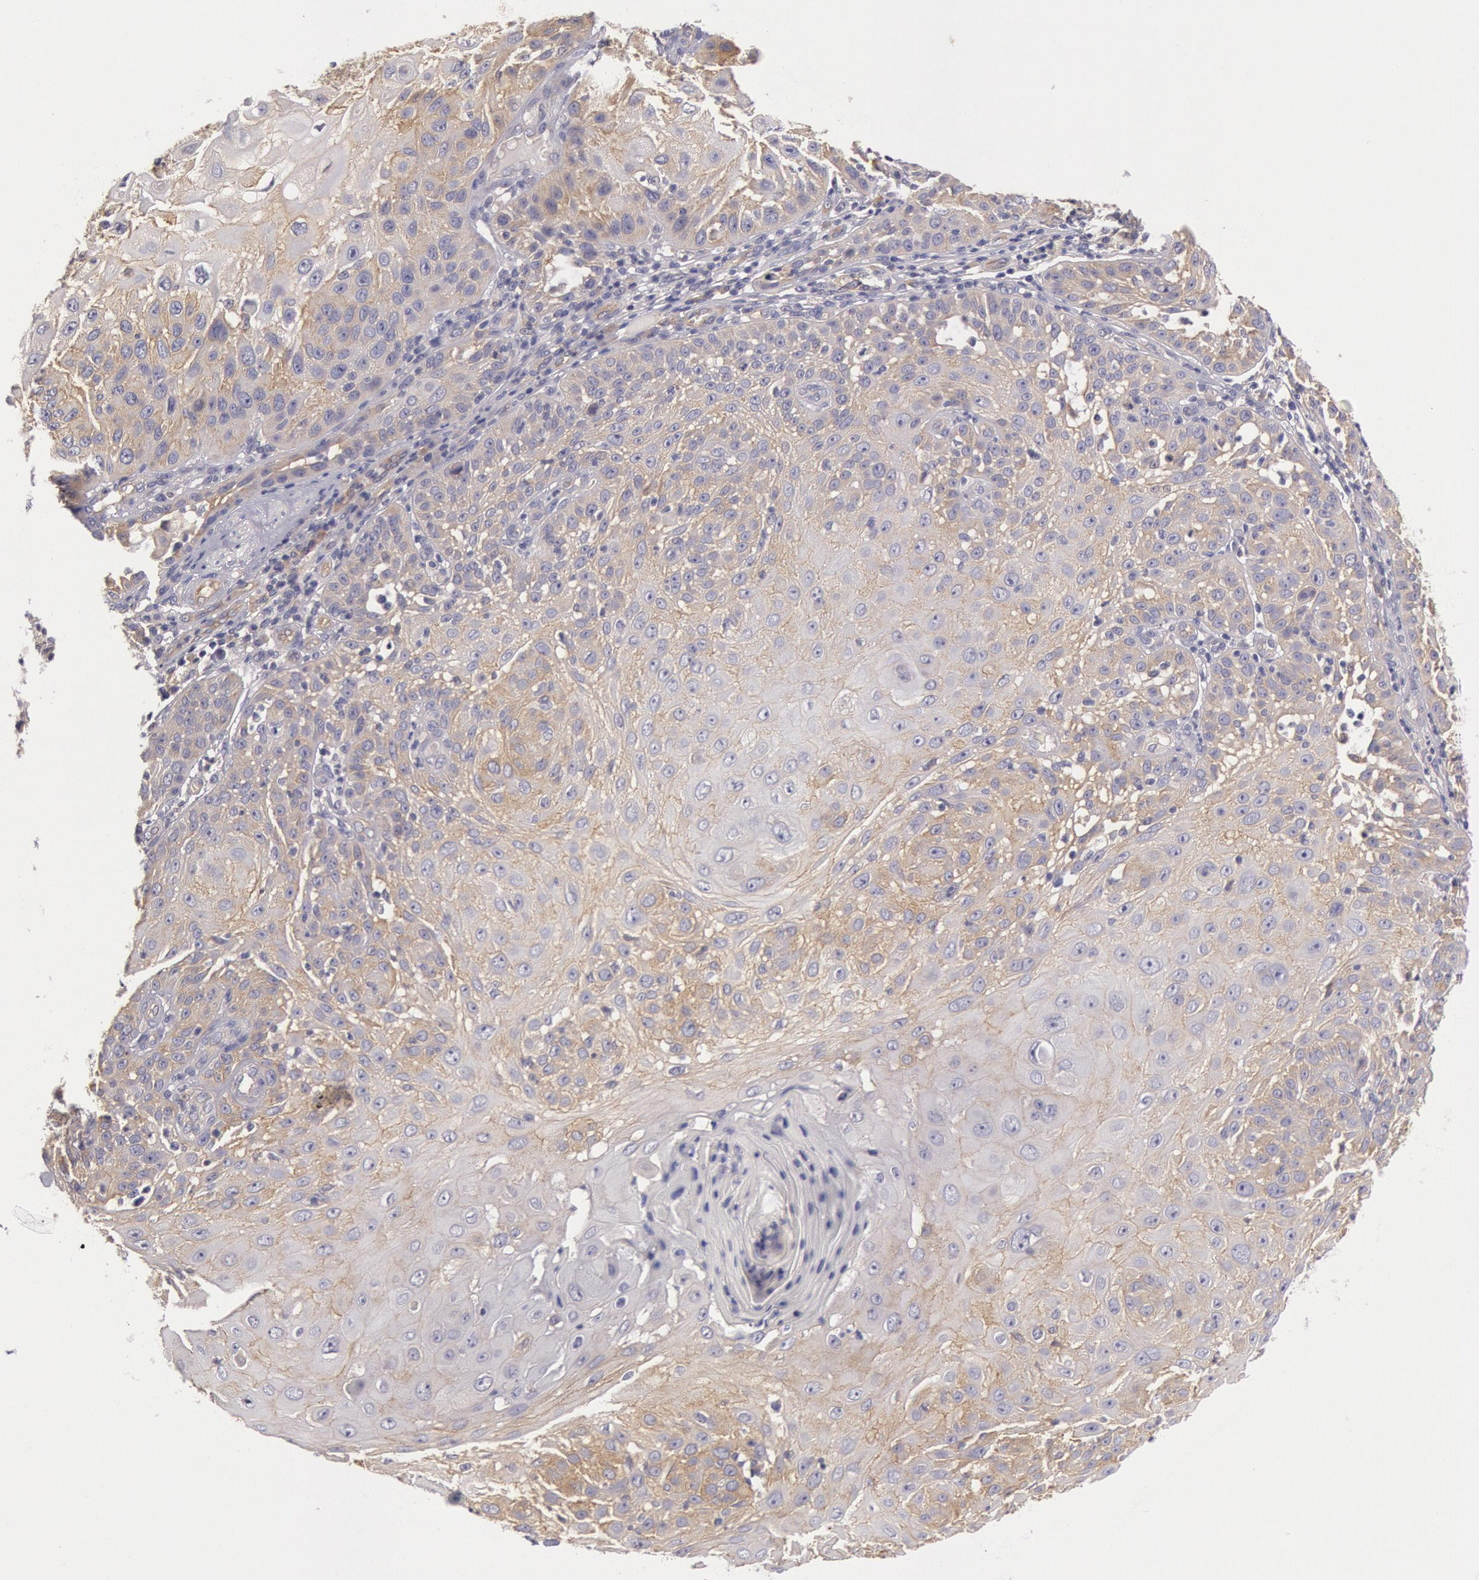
{"staining": {"intensity": "weak", "quantity": ">75%", "location": "cytoplasmic/membranous"}, "tissue": "skin cancer", "cell_type": "Tumor cells", "image_type": "cancer", "snomed": [{"axis": "morphology", "description": "Squamous cell carcinoma, NOS"}, {"axis": "topography", "description": "Skin"}], "caption": "DAB immunohistochemical staining of skin squamous cell carcinoma demonstrates weak cytoplasmic/membranous protein expression in about >75% of tumor cells.", "gene": "MYO5A", "patient": {"sex": "female", "age": 89}}